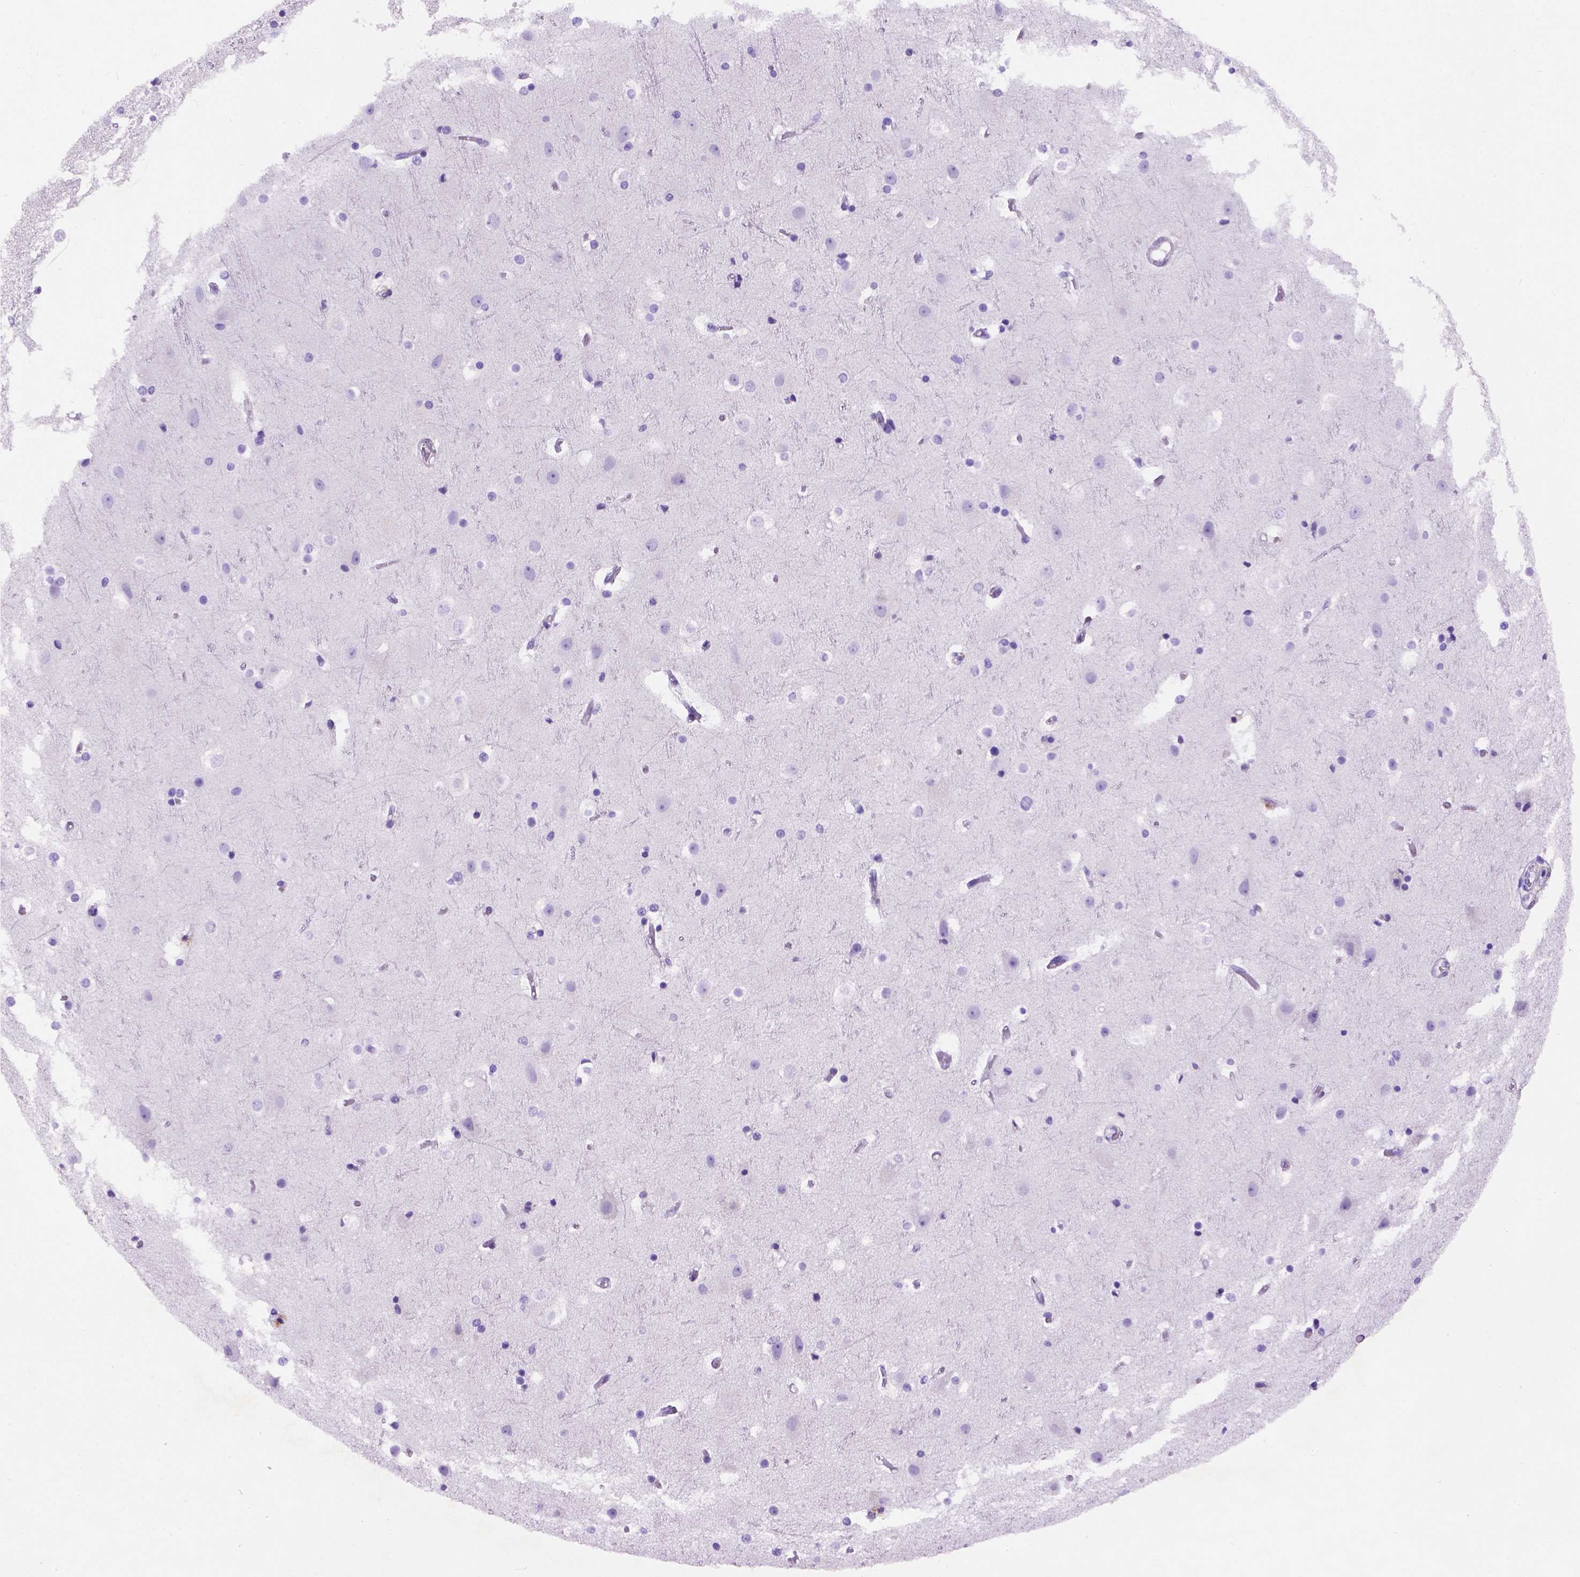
{"staining": {"intensity": "negative", "quantity": "none", "location": "none"}, "tissue": "cerebral cortex", "cell_type": "Endothelial cells", "image_type": "normal", "snomed": [{"axis": "morphology", "description": "Normal tissue, NOS"}, {"axis": "topography", "description": "Cerebral cortex"}], "caption": "A high-resolution photomicrograph shows immunohistochemistry staining of normal cerebral cortex, which exhibits no significant staining in endothelial cells.", "gene": "FAM81B", "patient": {"sex": "female", "age": 52}}